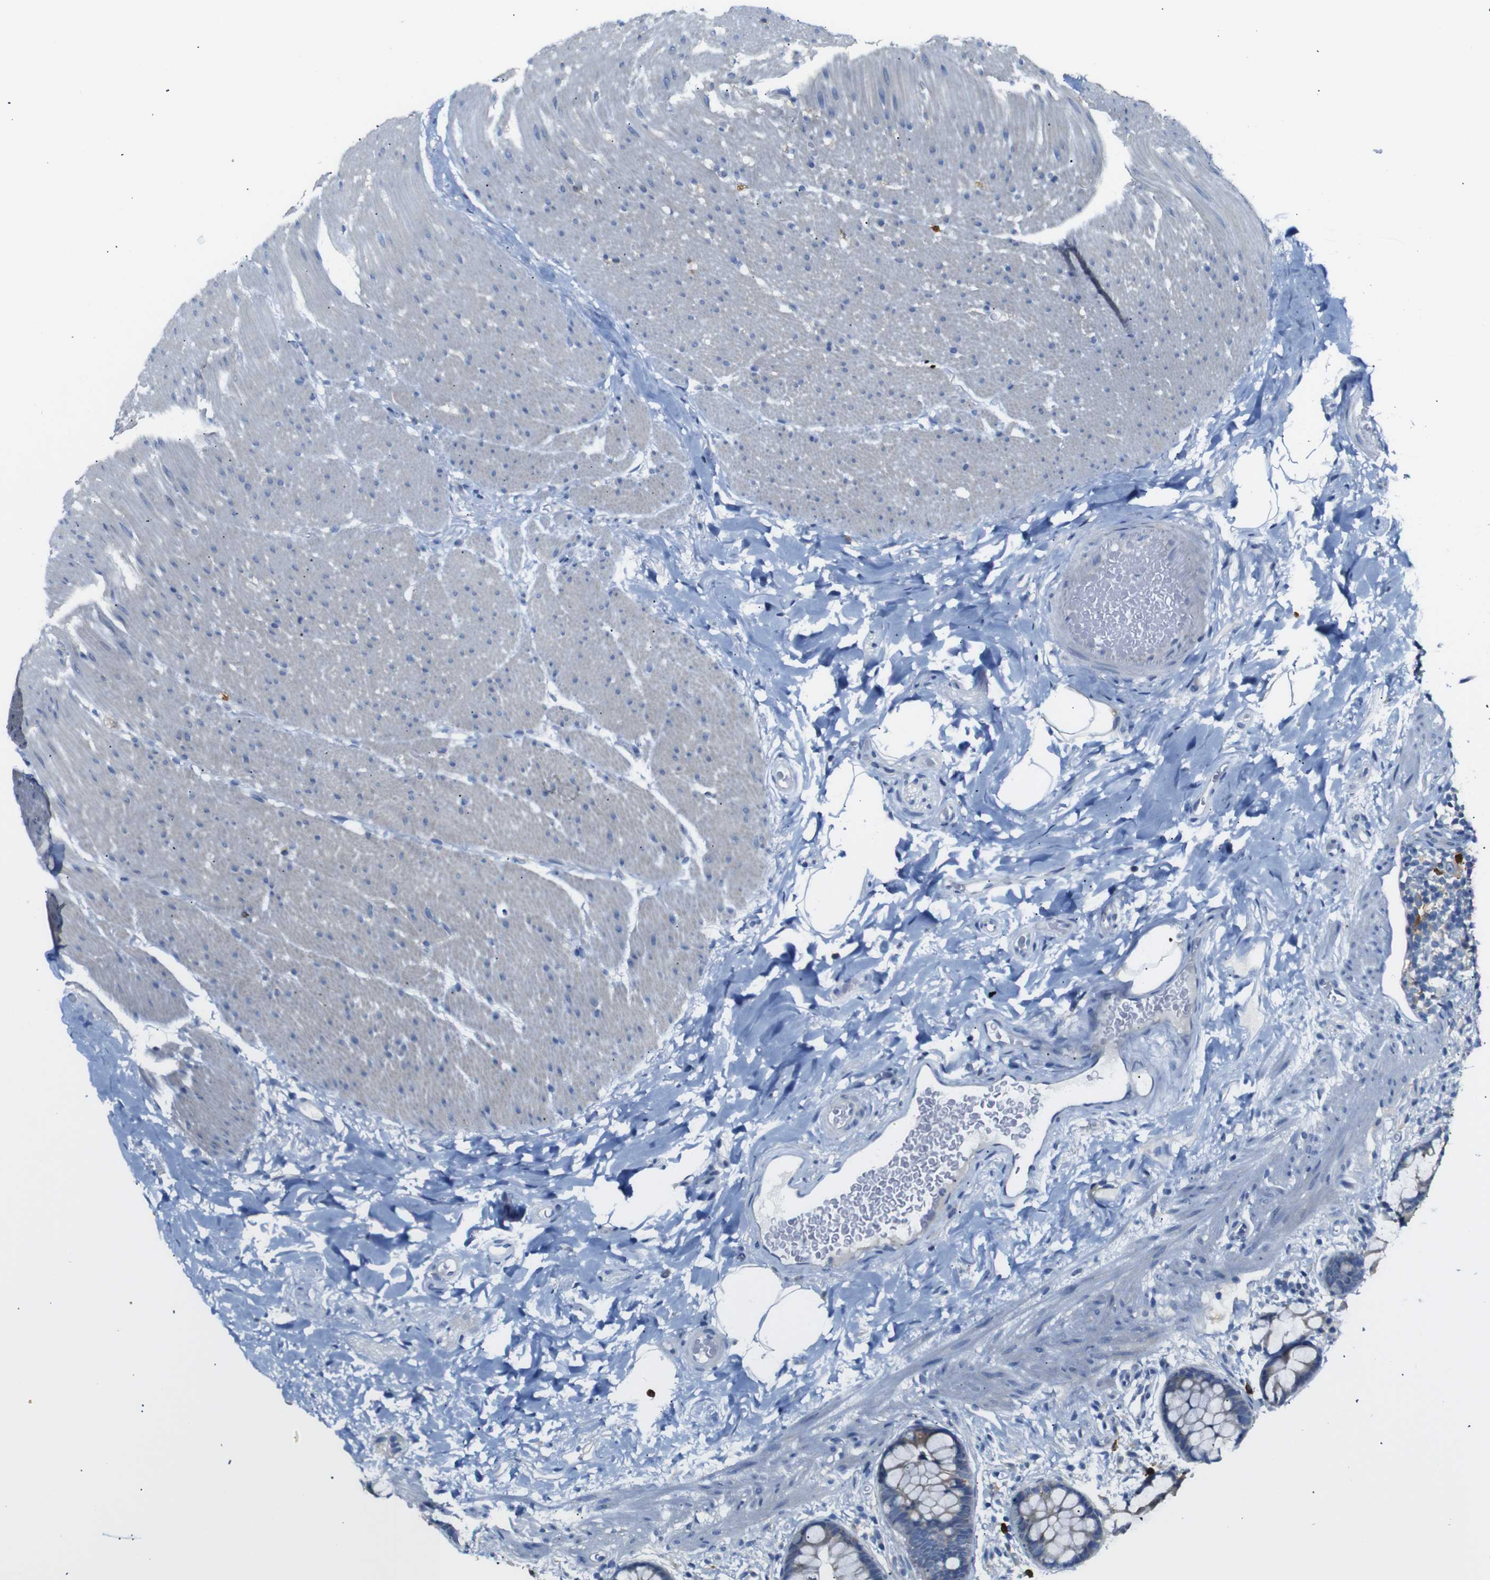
{"staining": {"intensity": "negative", "quantity": "none", "location": "none"}, "tissue": "colon", "cell_type": "Endothelial cells", "image_type": "normal", "snomed": [{"axis": "morphology", "description": "Normal tissue, NOS"}, {"axis": "topography", "description": "Colon"}], "caption": "Colon was stained to show a protein in brown. There is no significant staining in endothelial cells. The staining was performed using DAB (3,3'-diaminobenzidine) to visualize the protein expression in brown, while the nuclei were stained in blue with hematoxylin (Magnification: 20x).", "gene": "ALOX15", "patient": {"sex": "female", "age": 80}}